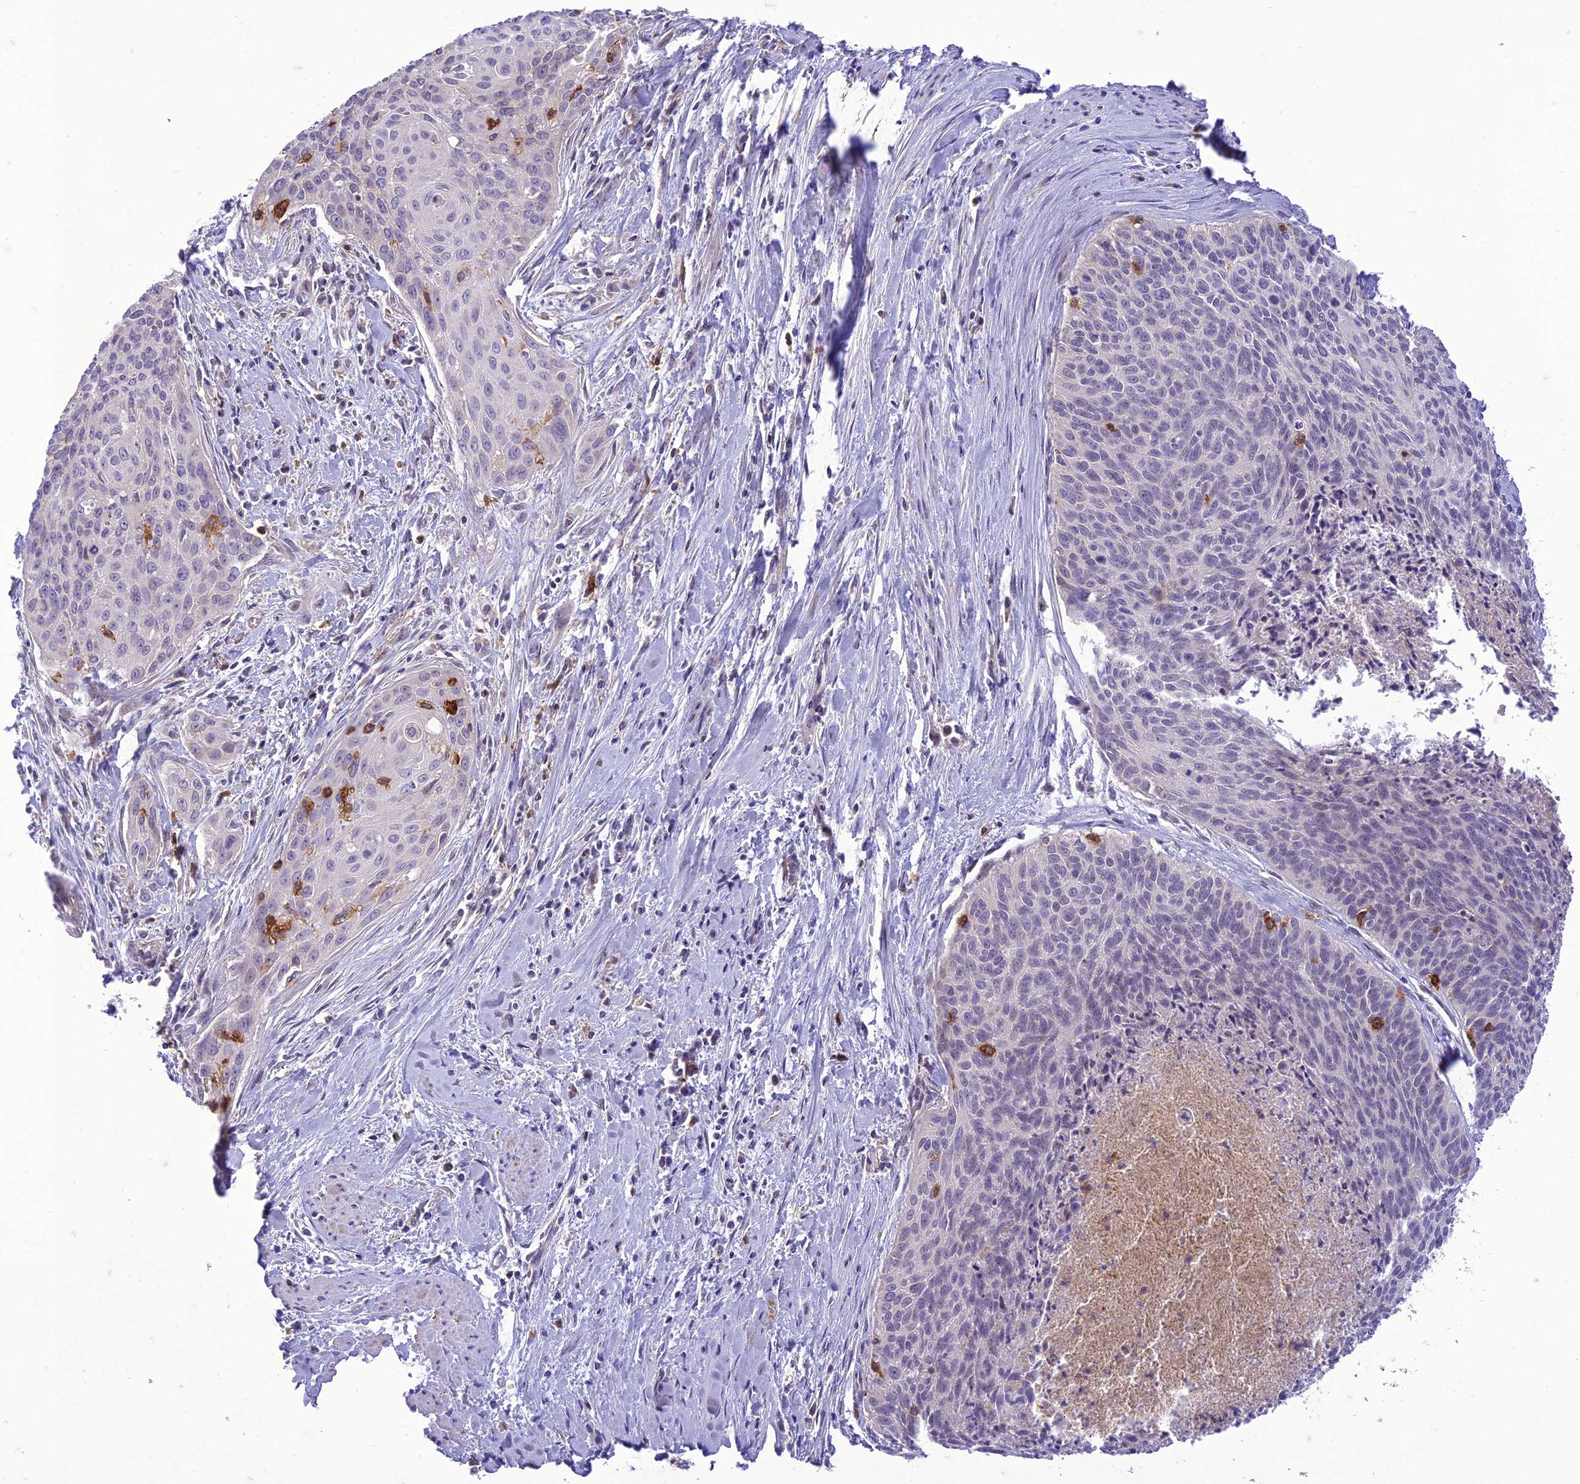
{"staining": {"intensity": "negative", "quantity": "none", "location": "none"}, "tissue": "cervical cancer", "cell_type": "Tumor cells", "image_type": "cancer", "snomed": [{"axis": "morphology", "description": "Squamous cell carcinoma, NOS"}, {"axis": "topography", "description": "Cervix"}], "caption": "IHC of human cervical cancer (squamous cell carcinoma) shows no positivity in tumor cells.", "gene": "ITGAE", "patient": {"sex": "female", "age": 55}}